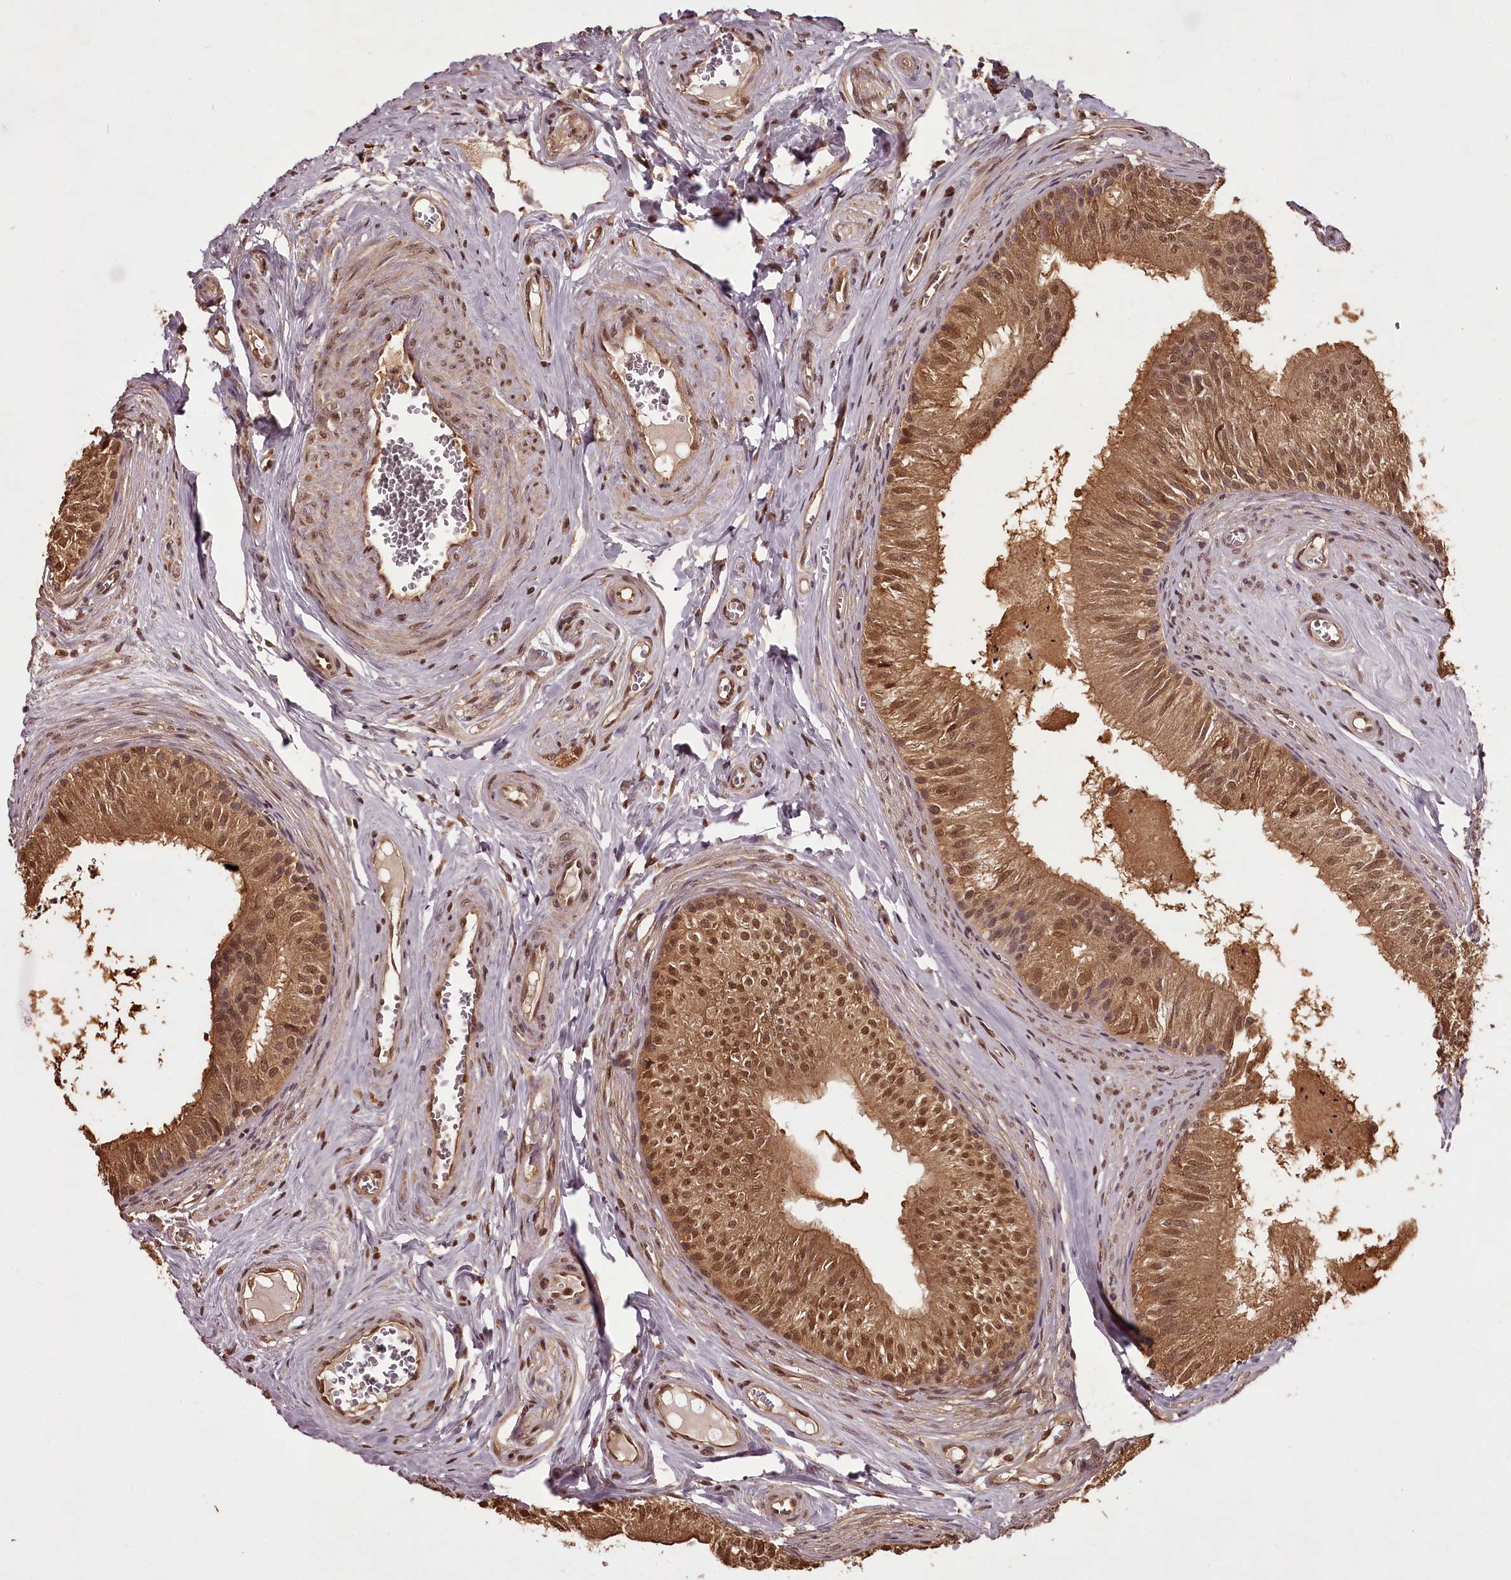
{"staining": {"intensity": "moderate", "quantity": ">75%", "location": "cytoplasmic/membranous,nuclear"}, "tissue": "epididymis", "cell_type": "Glandular cells", "image_type": "normal", "snomed": [{"axis": "morphology", "description": "Normal tissue, NOS"}, {"axis": "topography", "description": "Epididymis"}], "caption": "Protein expression by immunohistochemistry shows moderate cytoplasmic/membranous,nuclear positivity in approximately >75% of glandular cells in unremarkable epididymis.", "gene": "NPRL2", "patient": {"sex": "male", "age": 46}}